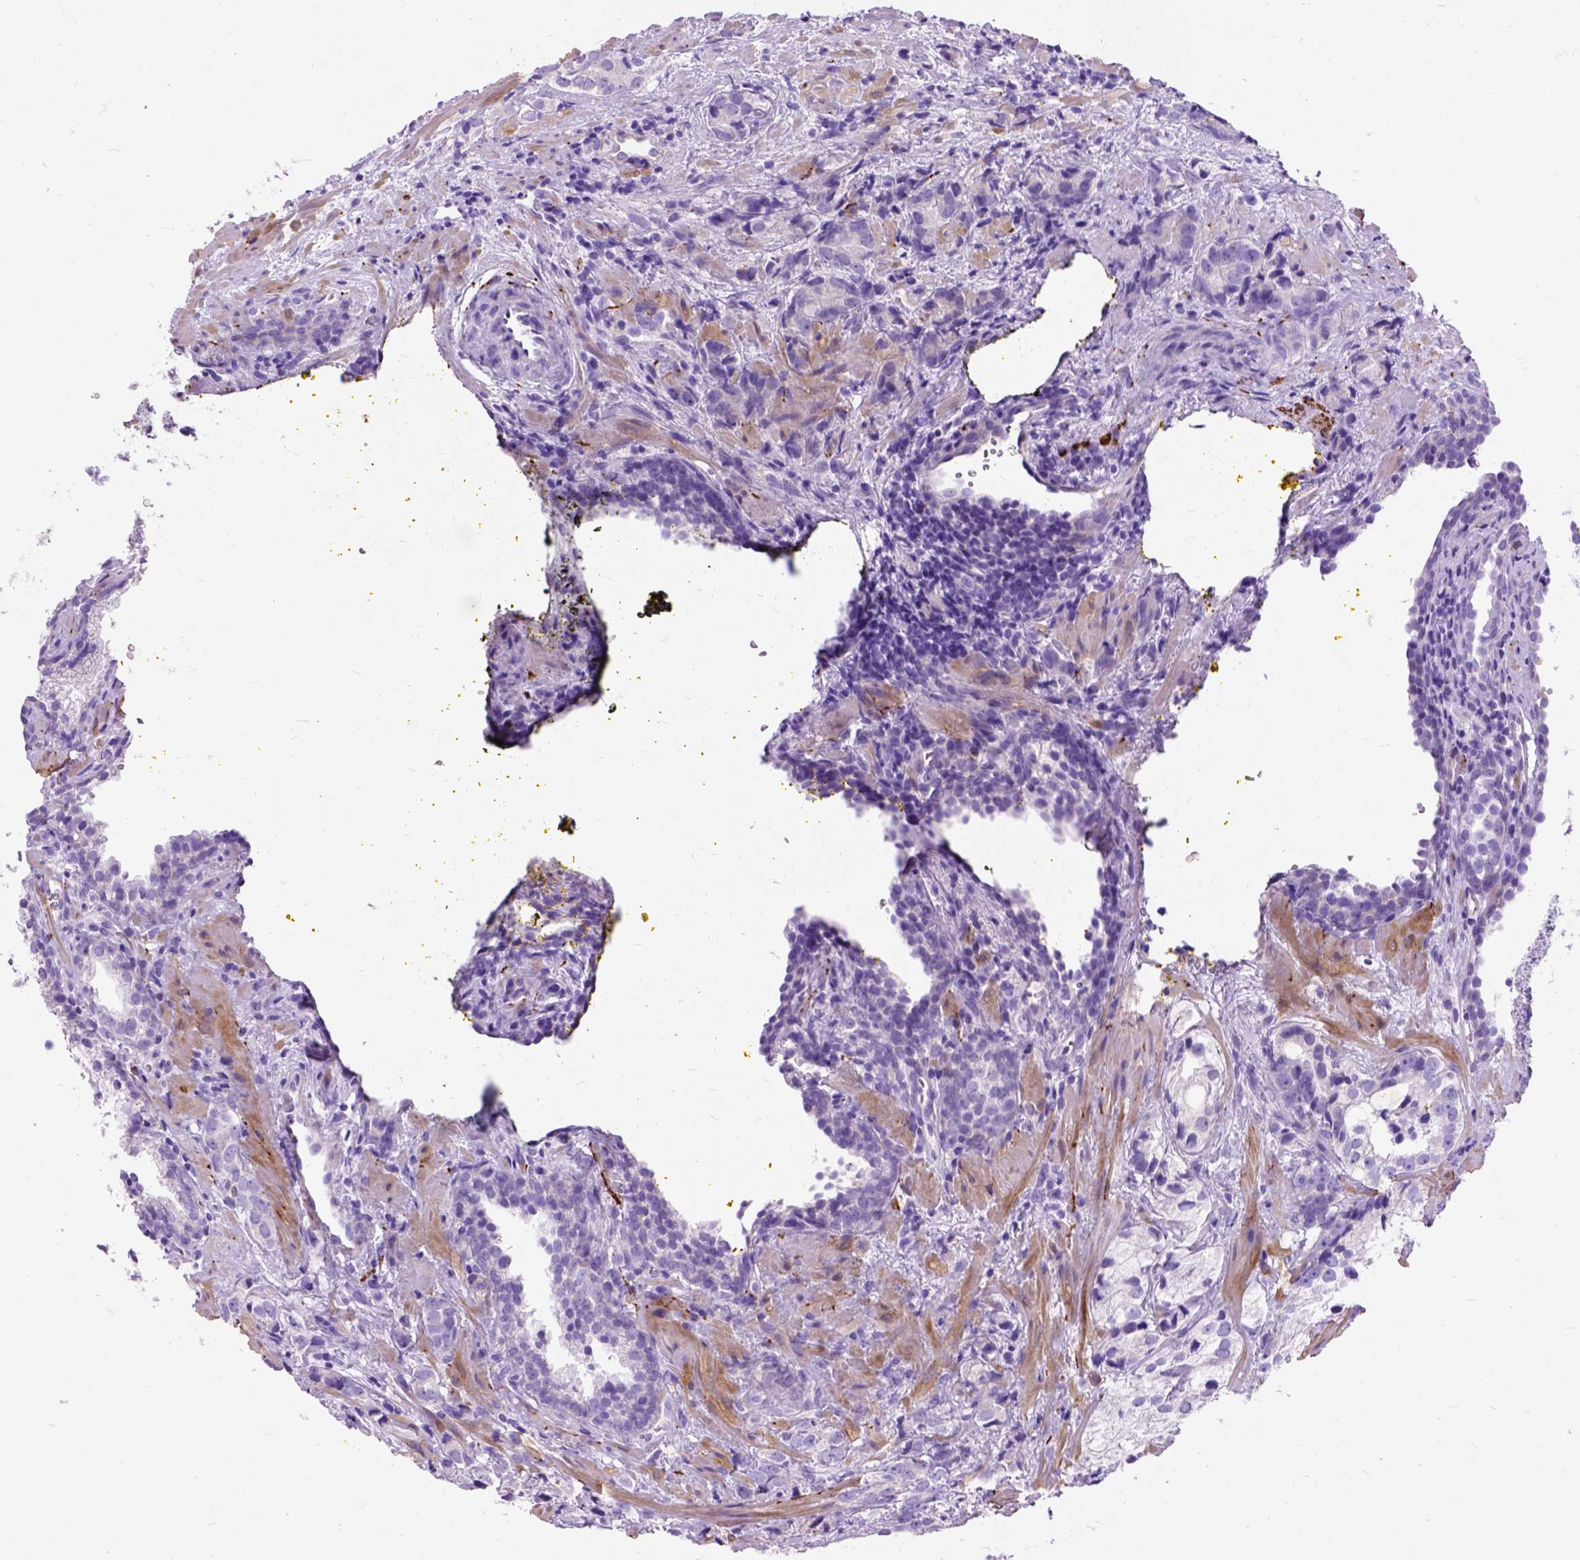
{"staining": {"intensity": "negative", "quantity": "none", "location": "none"}, "tissue": "prostate cancer", "cell_type": "Tumor cells", "image_type": "cancer", "snomed": [{"axis": "morphology", "description": "Adenocarcinoma, NOS"}, {"axis": "topography", "description": "Prostate and seminal vesicle, NOS"}], "caption": "Immunohistochemistry (IHC) micrograph of human prostate cancer (adenocarcinoma) stained for a protein (brown), which reveals no staining in tumor cells.", "gene": "MAPT", "patient": {"sex": "male", "age": 63}}